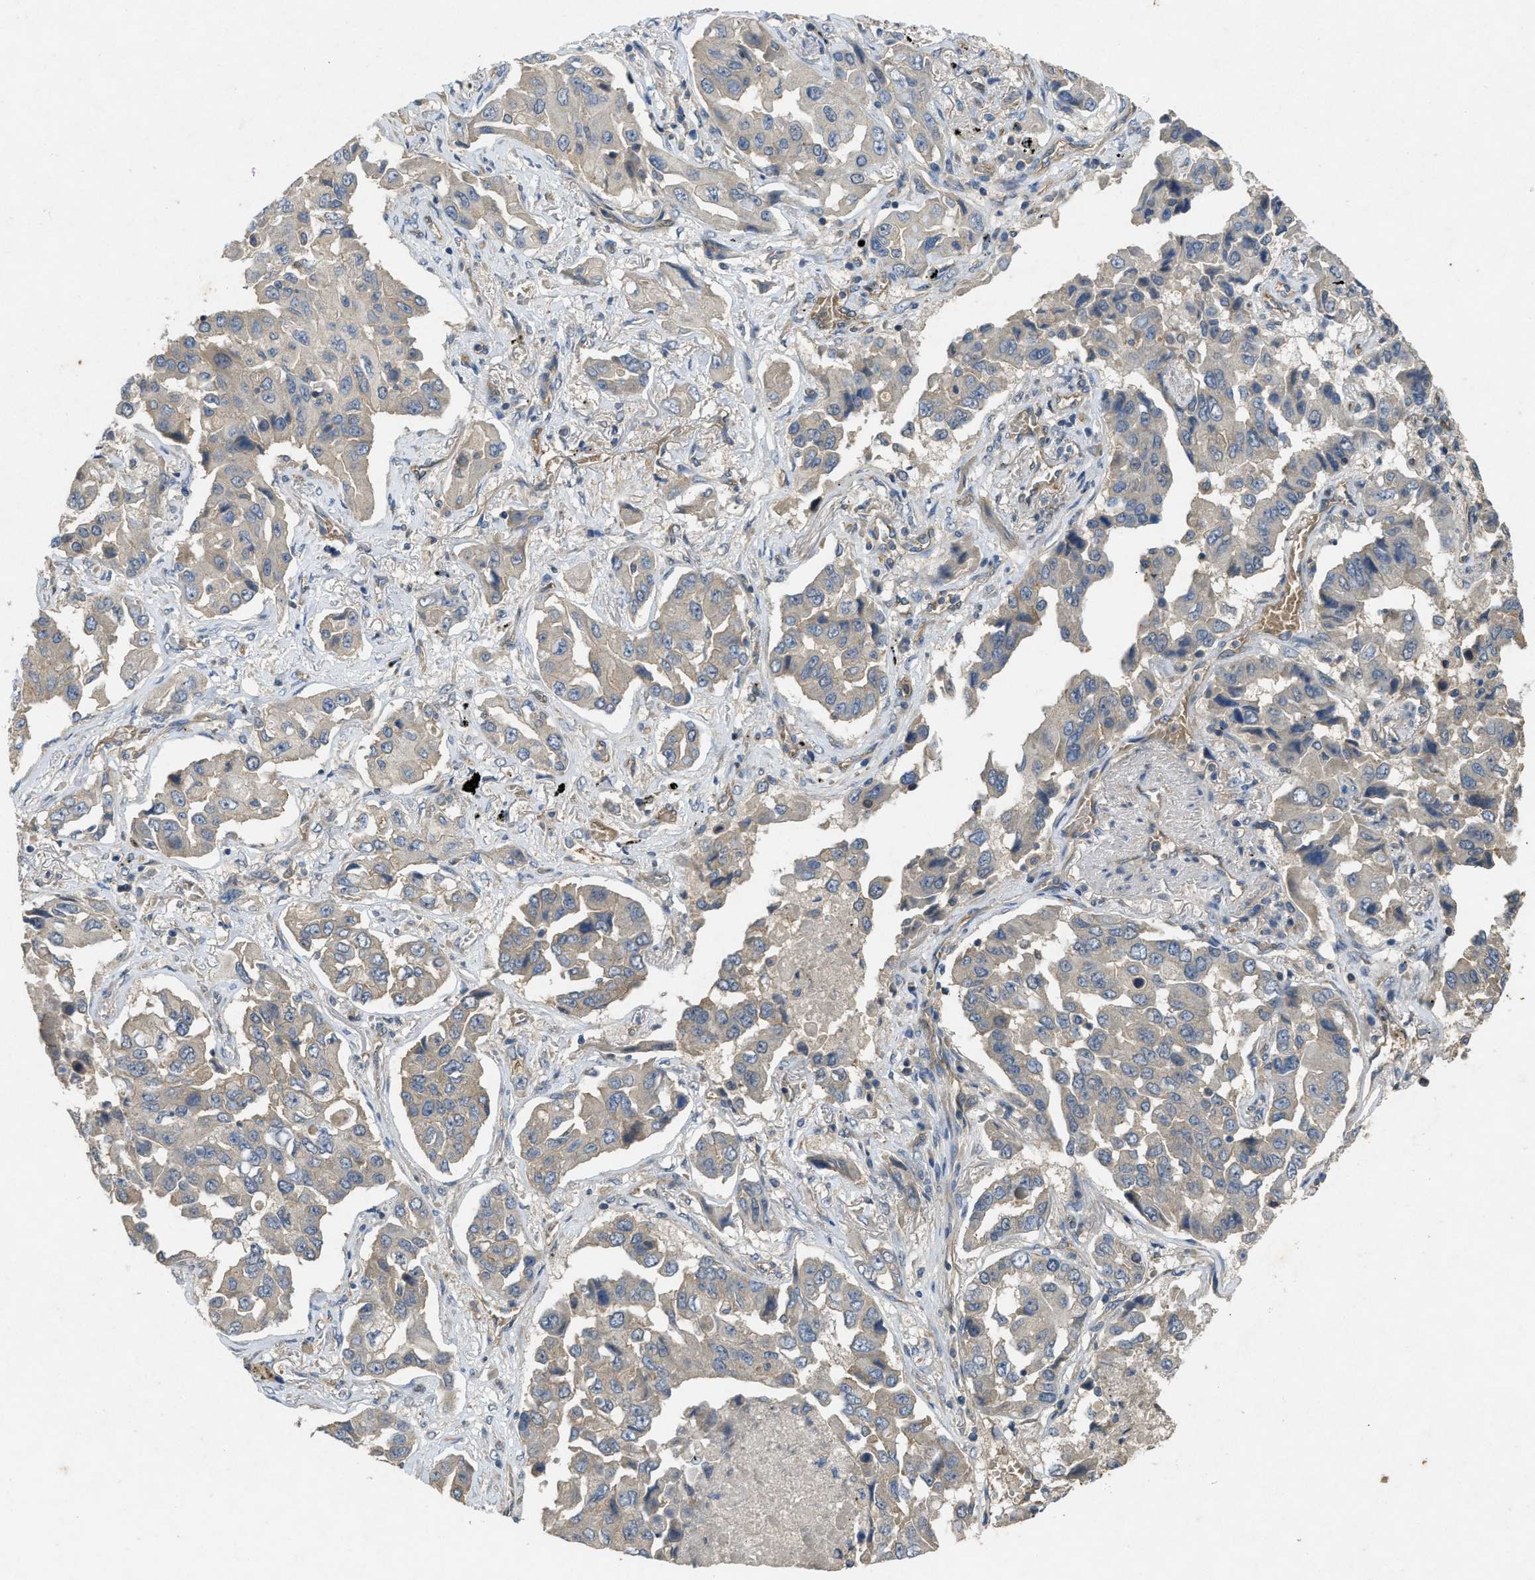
{"staining": {"intensity": "negative", "quantity": "none", "location": "none"}, "tissue": "lung cancer", "cell_type": "Tumor cells", "image_type": "cancer", "snomed": [{"axis": "morphology", "description": "Adenocarcinoma, NOS"}, {"axis": "topography", "description": "Lung"}], "caption": "Lung cancer was stained to show a protein in brown. There is no significant staining in tumor cells.", "gene": "PPP3CA", "patient": {"sex": "female", "age": 65}}